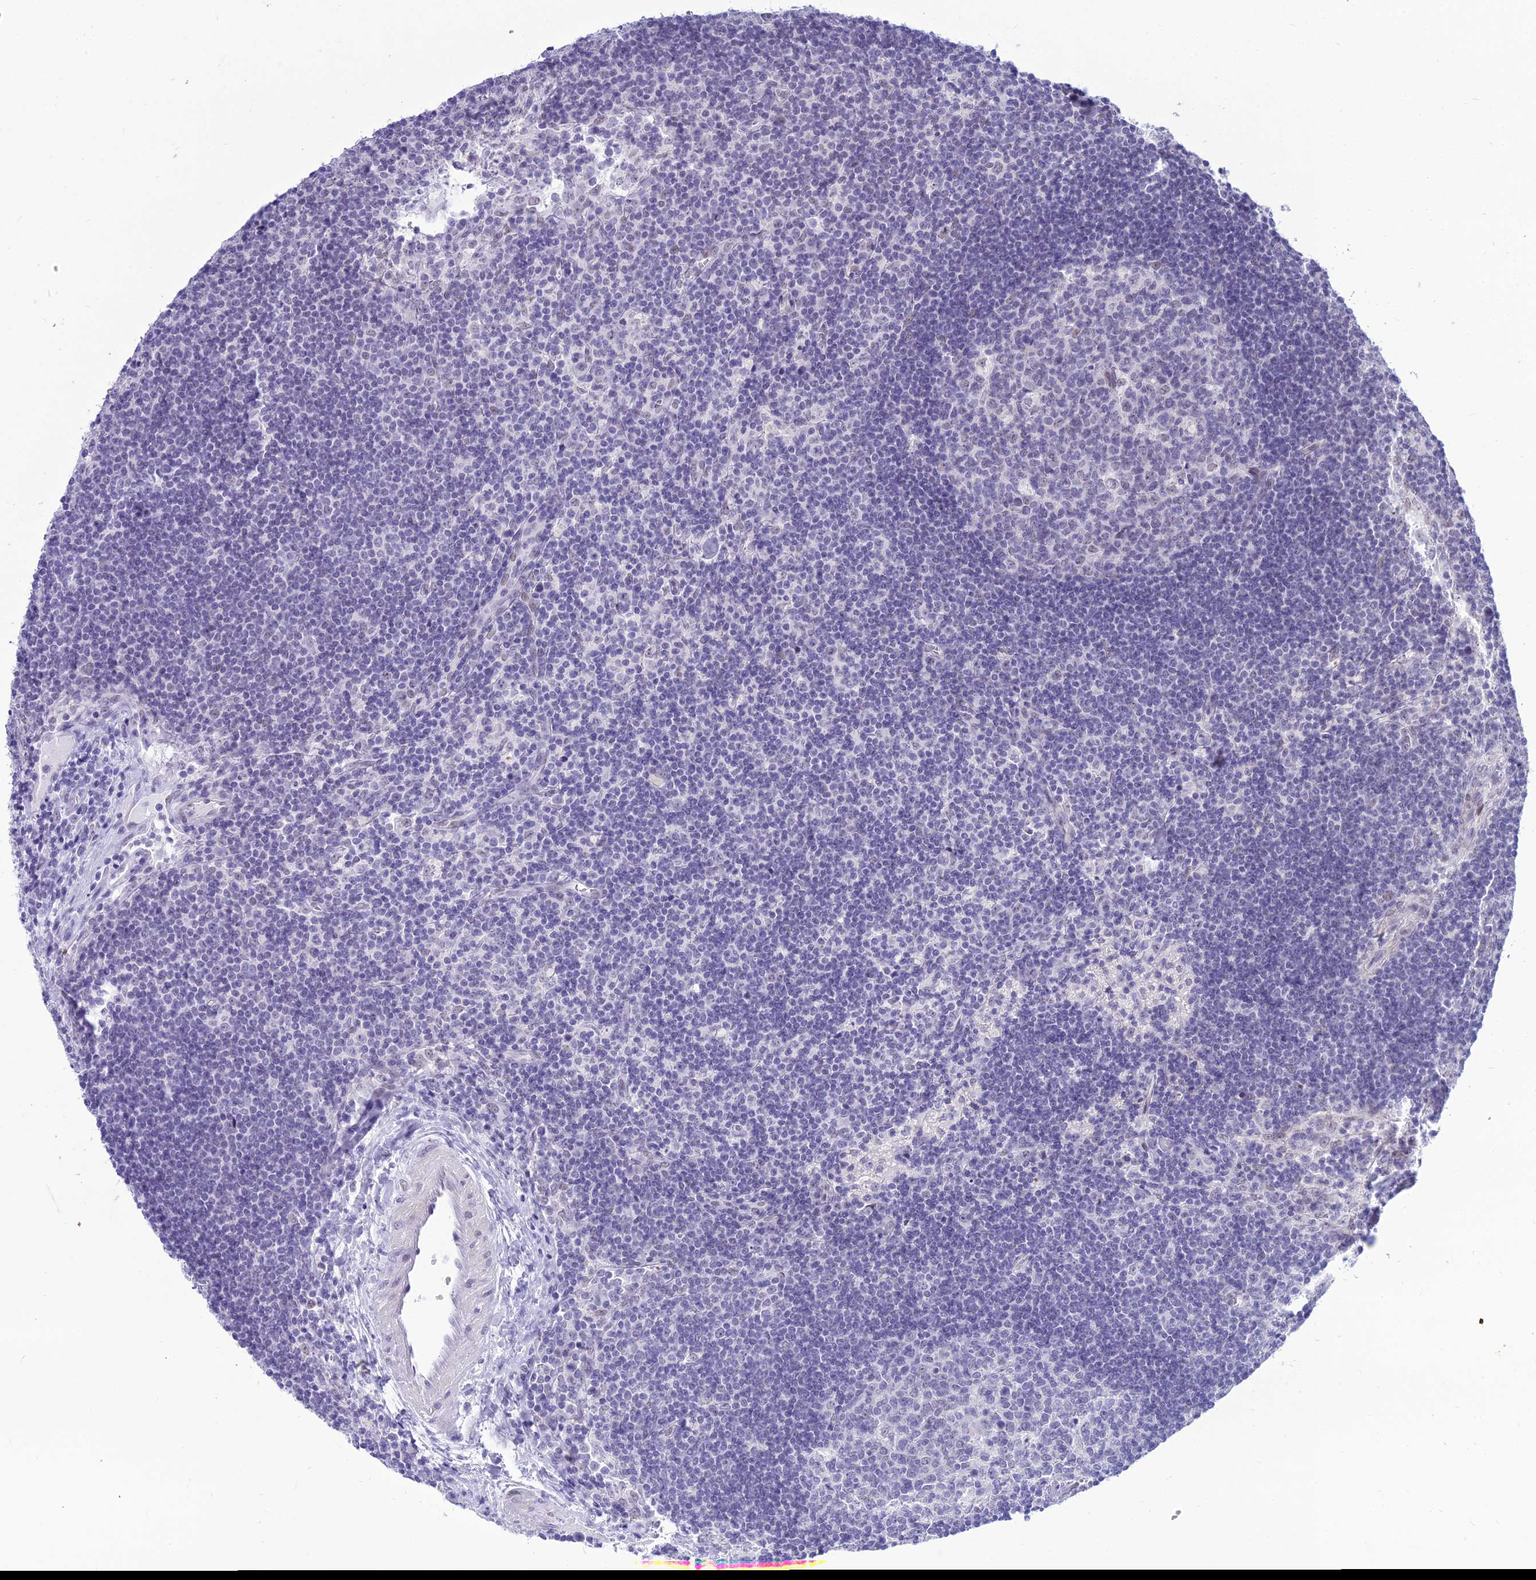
{"staining": {"intensity": "negative", "quantity": "none", "location": "none"}, "tissue": "lymph node", "cell_type": "Germinal center cells", "image_type": "normal", "snomed": [{"axis": "morphology", "description": "Normal tissue, NOS"}, {"axis": "topography", "description": "Lymph node"}], "caption": "Human lymph node stained for a protein using IHC demonstrates no expression in germinal center cells.", "gene": "DHX40", "patient": {"sex": "male", "age": 58}}